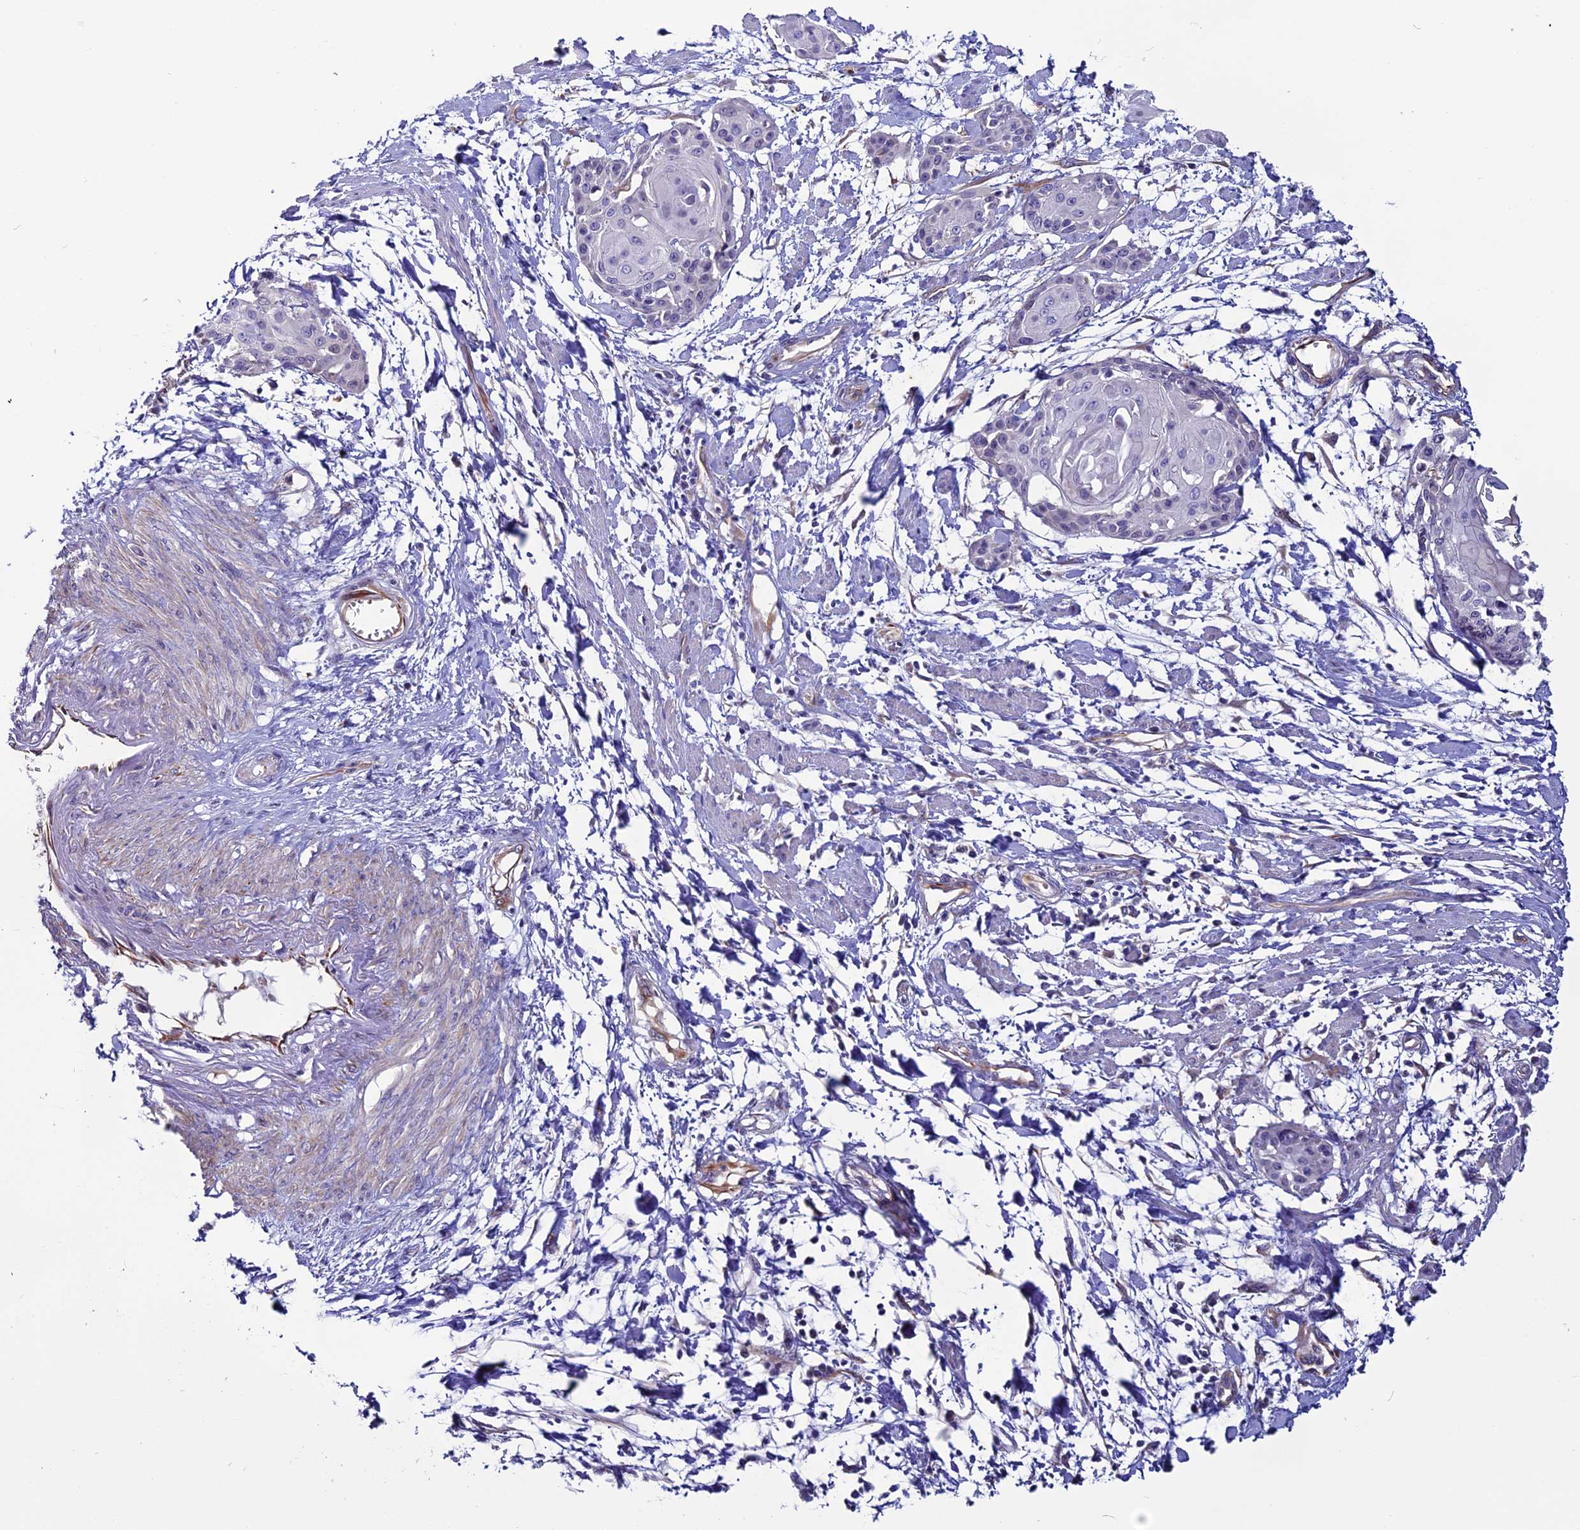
{"staining": {"intensity": "negative", "quantity": "none", "location": "none"}, "tissue": "cervical cancer", "cell_type": "Tumor cells", "image_type": "cancer", "snomed": [{"axis": "morphology", "description": "Squamous cell carcinoma, NOS"}, {"axis": "topography", "description": "Cervix"}], "caption": "A photomicrograph of cervical cancer stained for a protein demonstrates no brown staining in tumor cells.", "gene": "PDILT", "patient": {"sex": "female", "age": 57}}